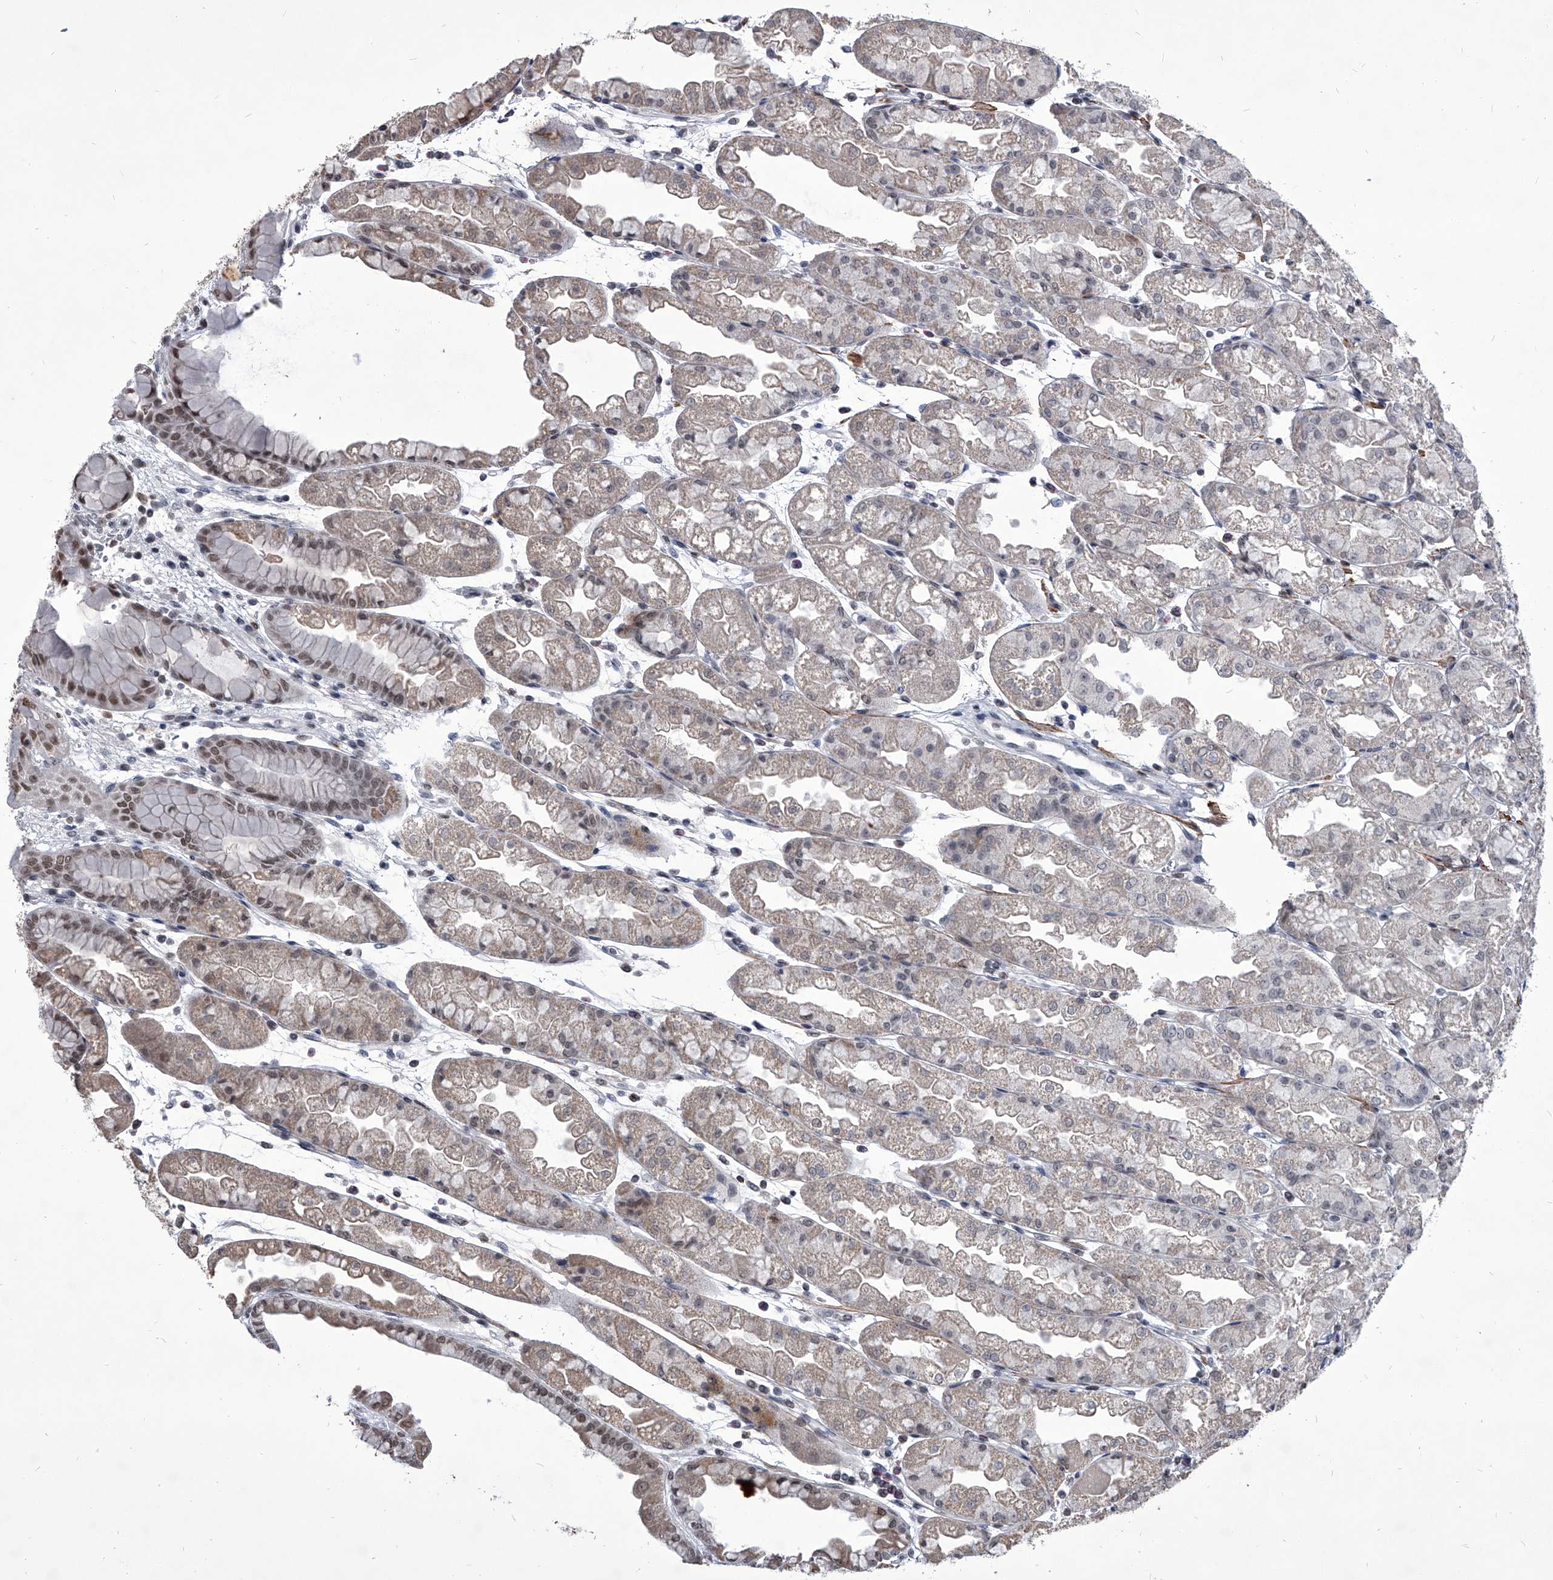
{"staining": {"intensity": "moderate", "quantity": "<25%", "location": "cytoplasmic/membranous,nuclear"}, "tissue": "stomach", "cell_type": "Glandular cells", "image_type": "normal", "snomed": [{"axis": "morphology", "description": "Normal tissue, NOS"}, {"axis": "topography", "description": "Stomach, upper"}], "caption": "This image shows immunohistochemistry (IHC) staining of benign stomach, with low moderate cytoplasmic/membranous,nuclear positivity in about <25% of glandular cells.", "gene": "PPIL4", "patient": {"sex": "male", "age": 47}}